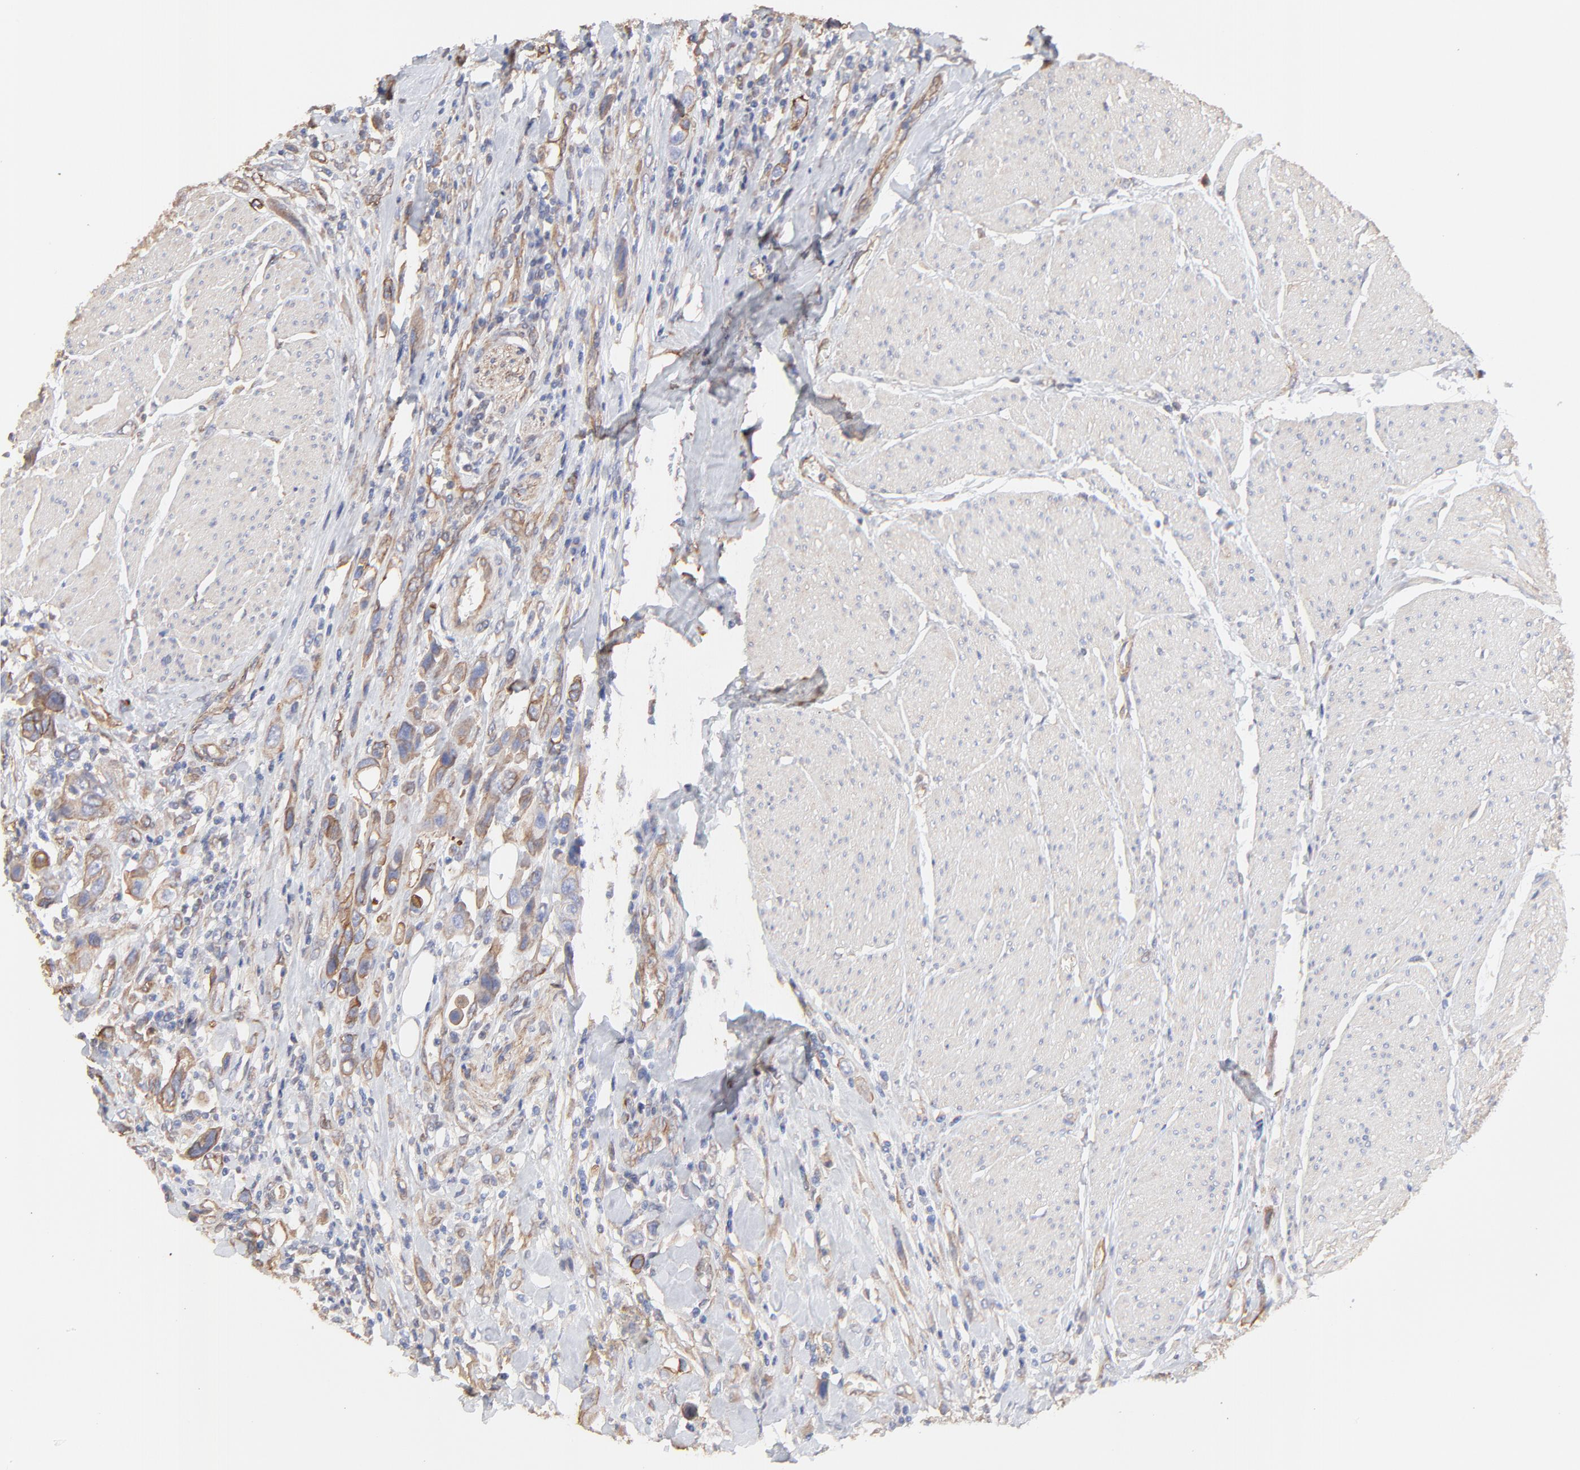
{"staining": {"intensity": "weak", "quantity": ">75%", "location": "cytoplasmic/membranous"}, "tissue": "urothelial cancer", "cell_type": "Tumor cells", "image_type": "cancer", "snomed": [{"axis": "morphology", "description": "Urothelial carcinoma, High grade"}, {"axis": "topography", "description": "Urinary bladder"}], "caption": "High-grade urothelial carcinoma stained for a protein displays weak cytoplasmic/membranous positivity in tumor cells. (DAB IHC, brown staining for protein, blue staining for nuclei).", "gene": "LRCH2", "patient": {"sex": "male", "age": 50}}